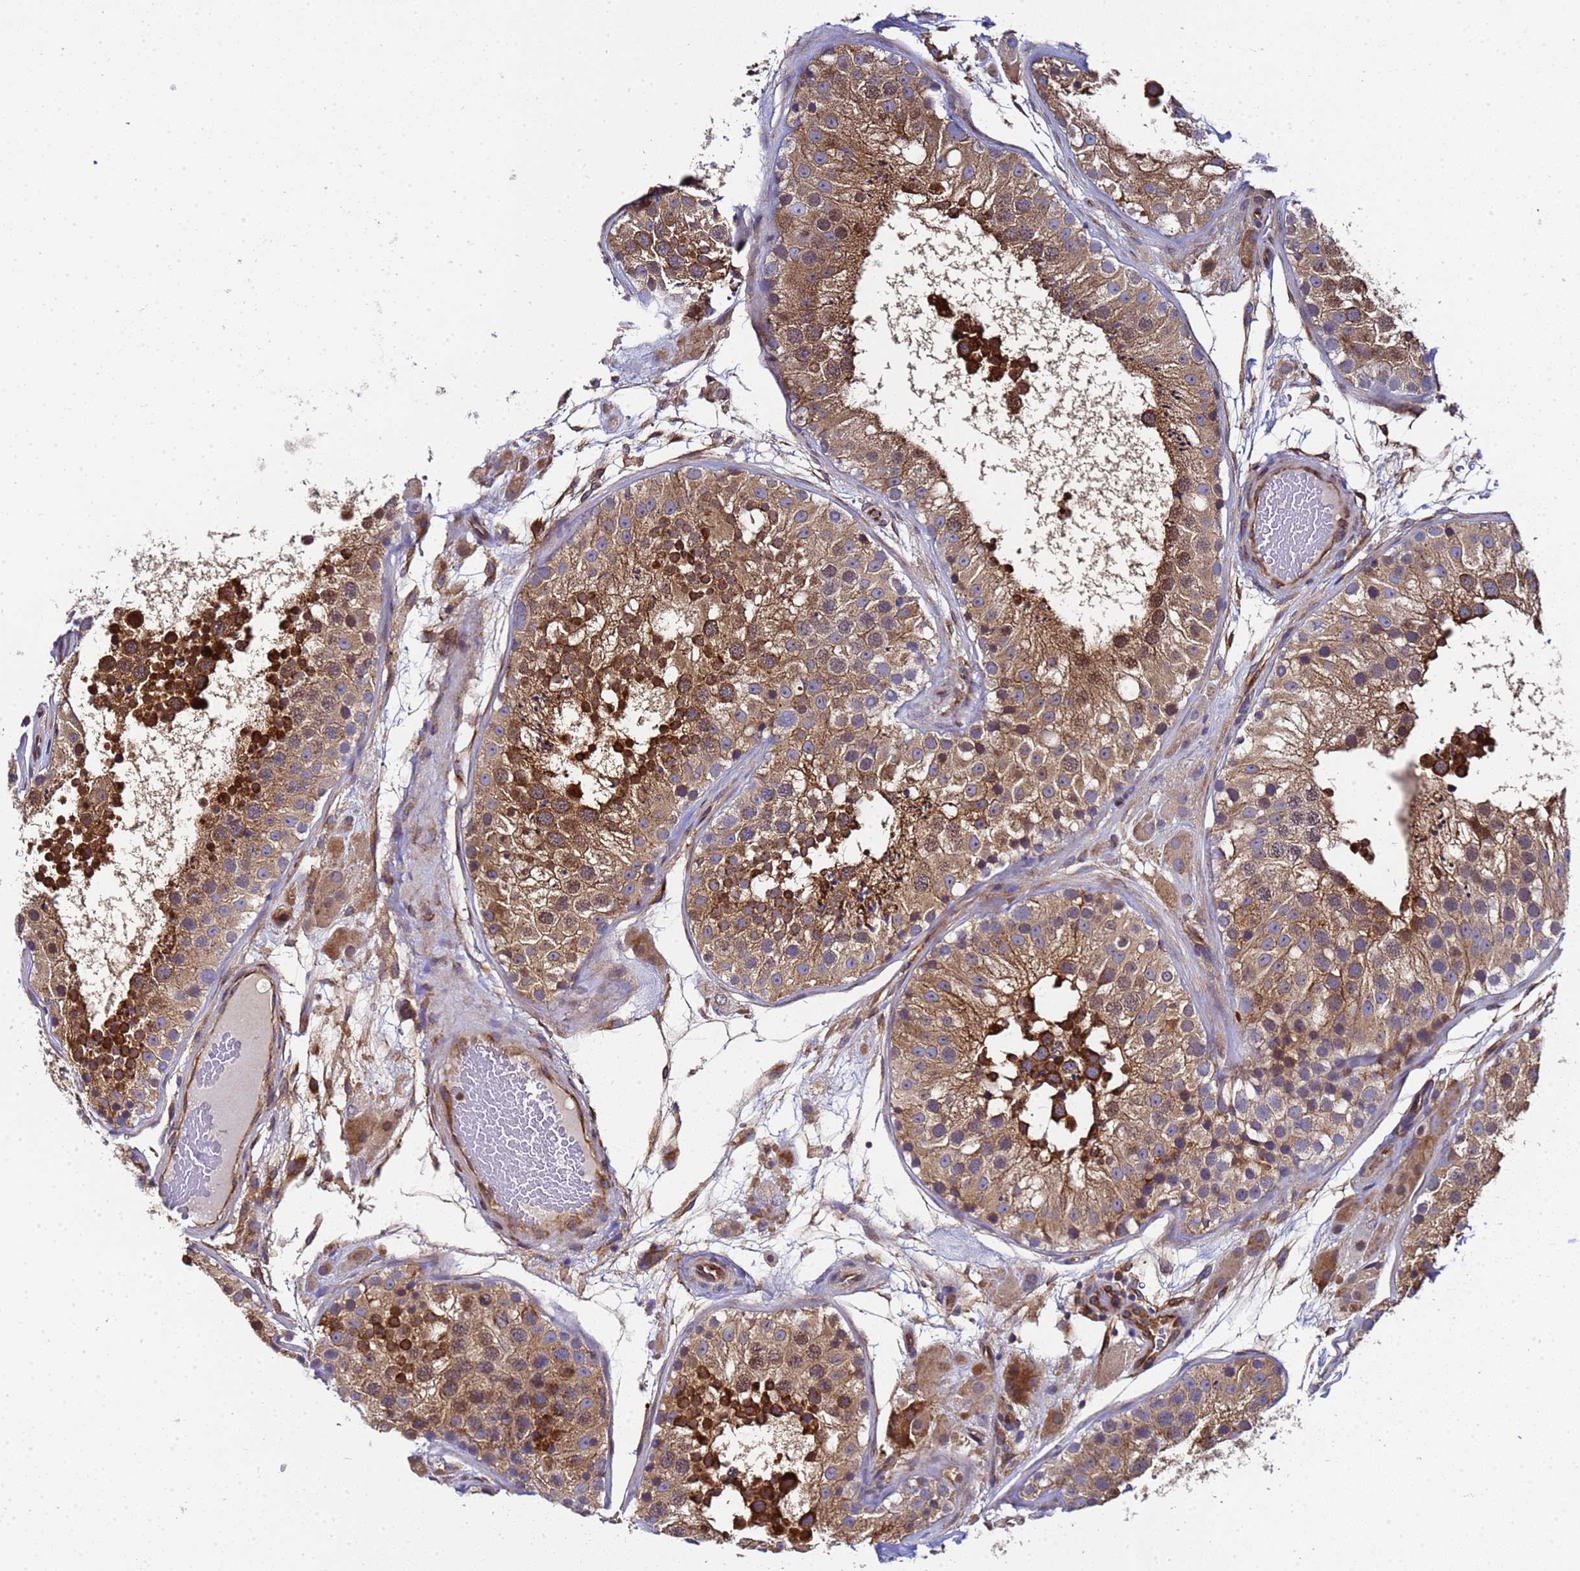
{"staining": {"intensity": "strong", "quantity": "25%-75%", "location": "cytoplasmic/membranous"}, "tissue": "testis", "cell_type": "Cells in seminiferous ducts", "image_type": "normal", "snomed": [{"axis": "morphology", "description": "Normal tissue, NOS"}, {"axis": "topography", "description": "Testis"}], "caption": "Protein staining reveals strong cytoplasmic/membranous positivity in about 25%-75% of cells in seminiferous ducts in normal testis.", "gene": "MOCS1", "patient": {"sex": "male", "age": 26}}